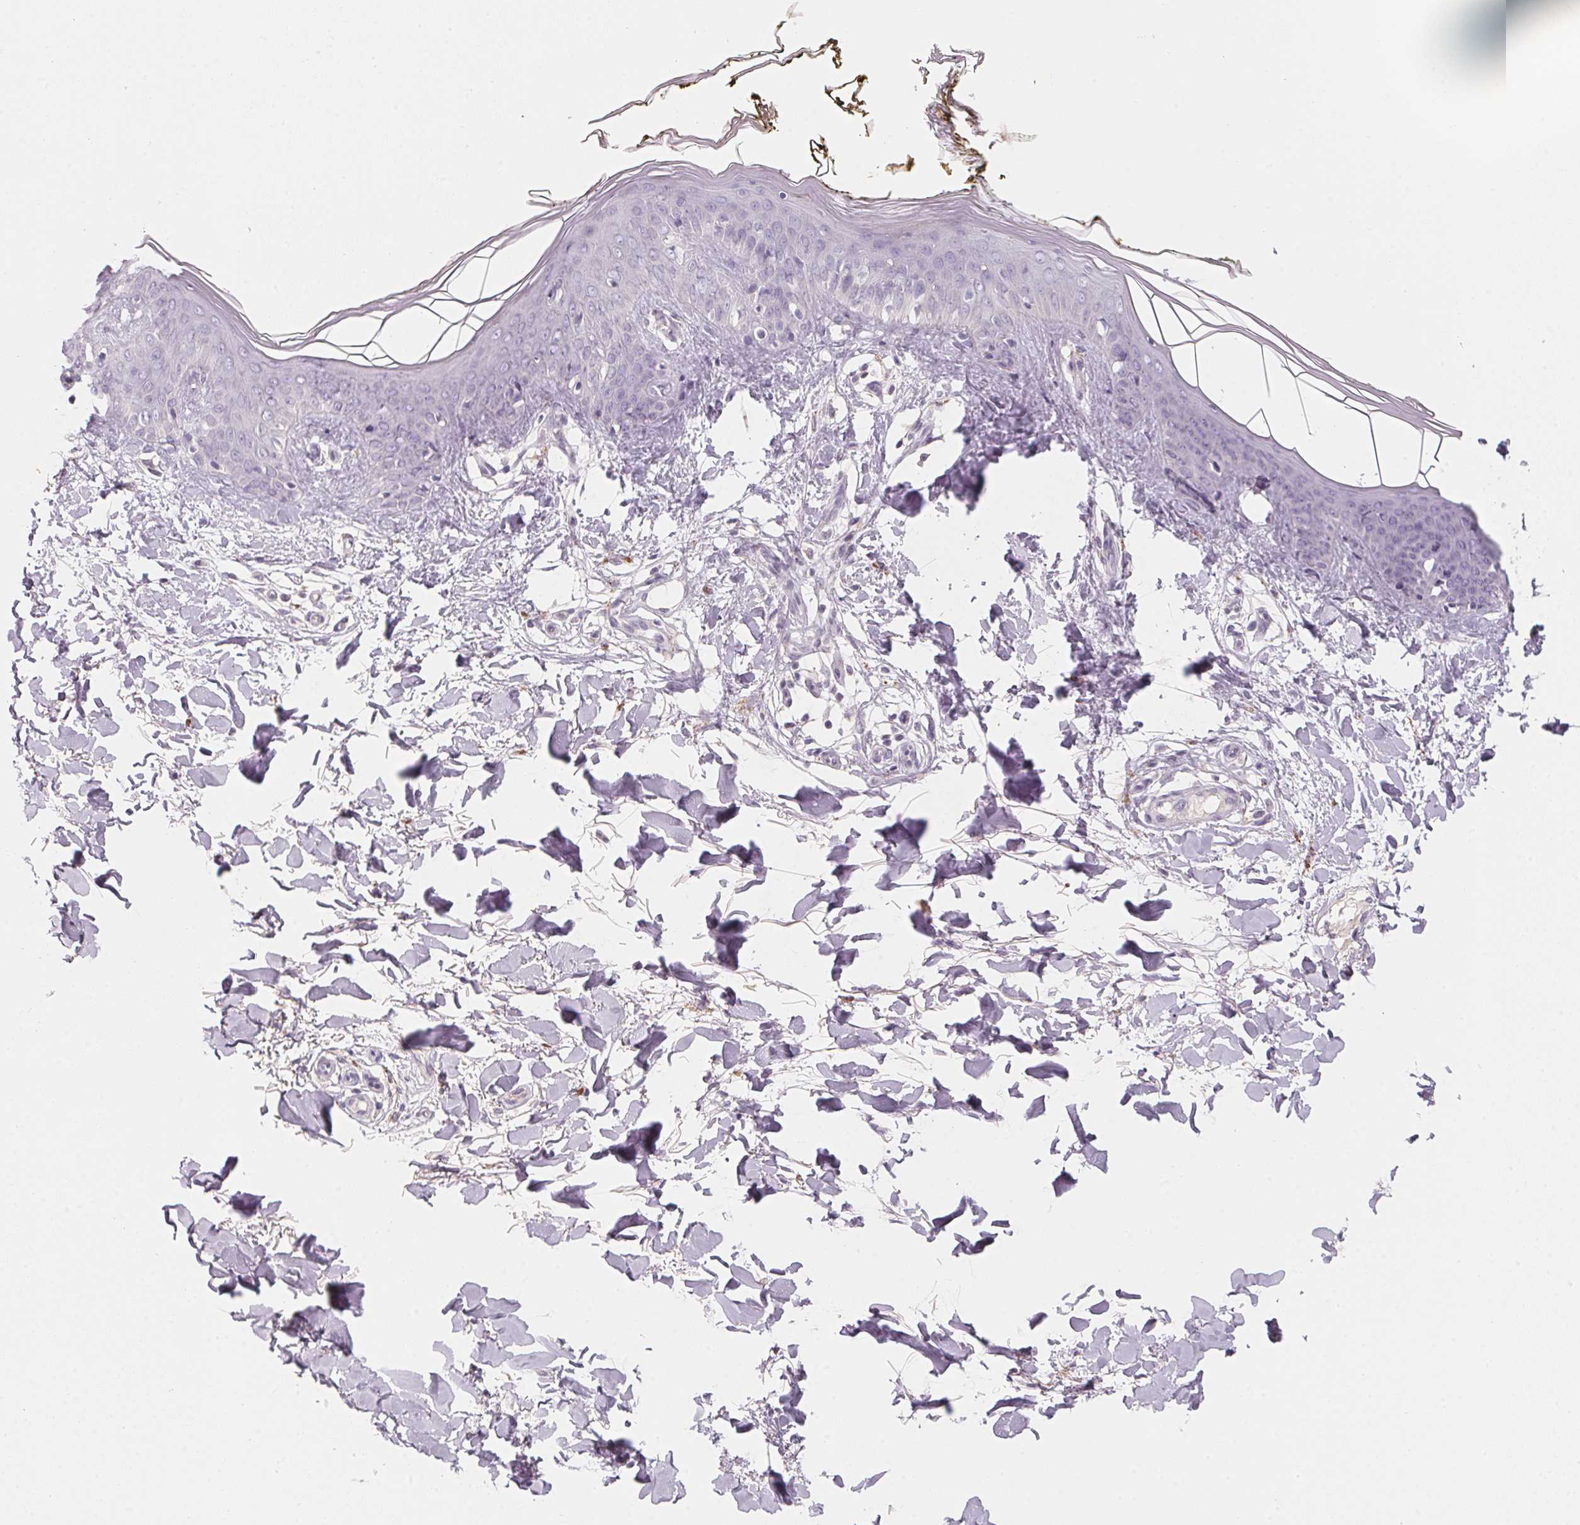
{"staining": {"intensity": "negative", "quantity": "none", "location": "none"}, "tissue": "skin", "cell_type": "Fibroblasts", "image_type": "normal", "snomed": [{"axis": "morphology", "description": "Normal tissue, NOS"}, {"axis": "topography", "description": "Skin"}], "caption": "High power microscopy photomicrograph of an immunohistochemistry photomicrograph of benign skin, revealing no significant staining in fibroblasts. (Brightfield microscopy of DAB IHC at high magnification).", "gene": "TREH", "patient": {"sex": "female", "age": 34}}